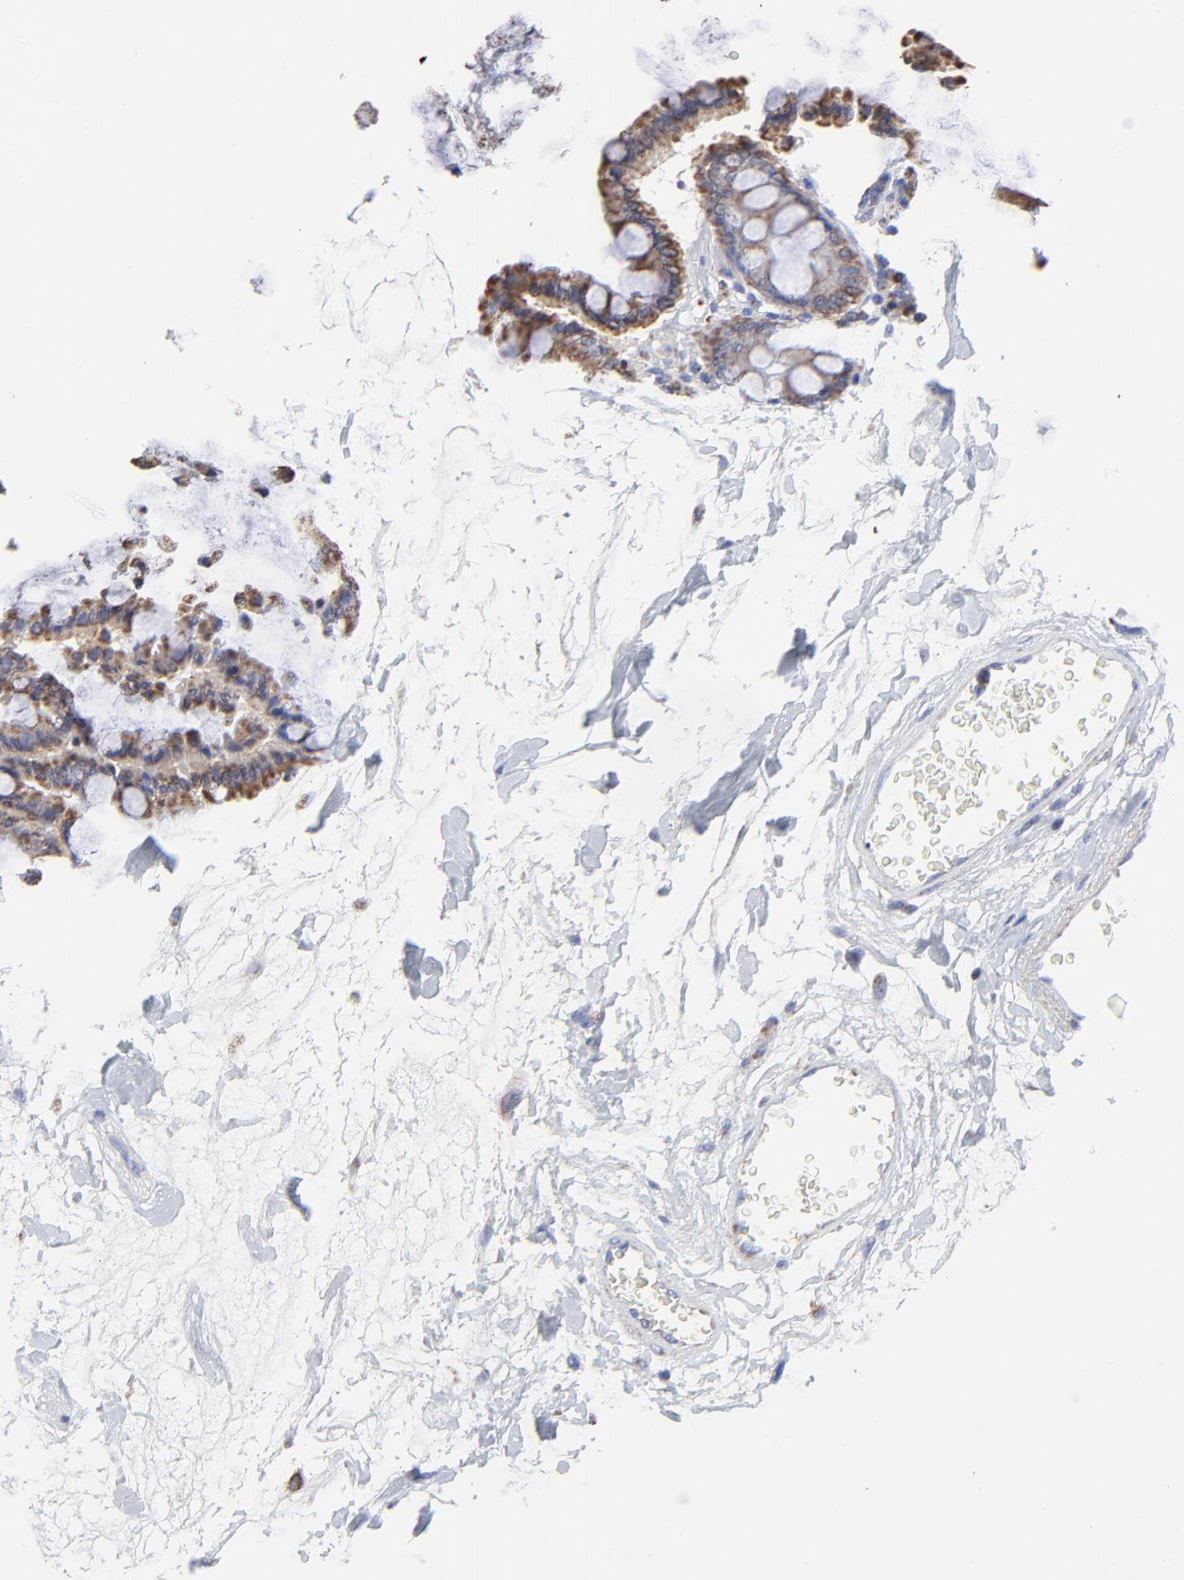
{"staining": {"intensity": "negative", "quantity": "none", "location": "none"}, "tissue": "colon", "cell_type": "Endothelial cells", "image_type": "normal", "snomed": [{"axis": "morphology", "description": "Normal tissue, NOS"}, {"axis": "morphology", "description": "Adenocarcinoma, NOS"}, {"axis": "topography", "description": "Colon"}], "caption": "An image of colon stained for a protein shows no brown staining in endothelial cells. (DAB immunohistochemistry visualized using brightfield microscopy, high magnification).", "gene": "PINK1", "patient": {"sex": "male", "age": 76}}